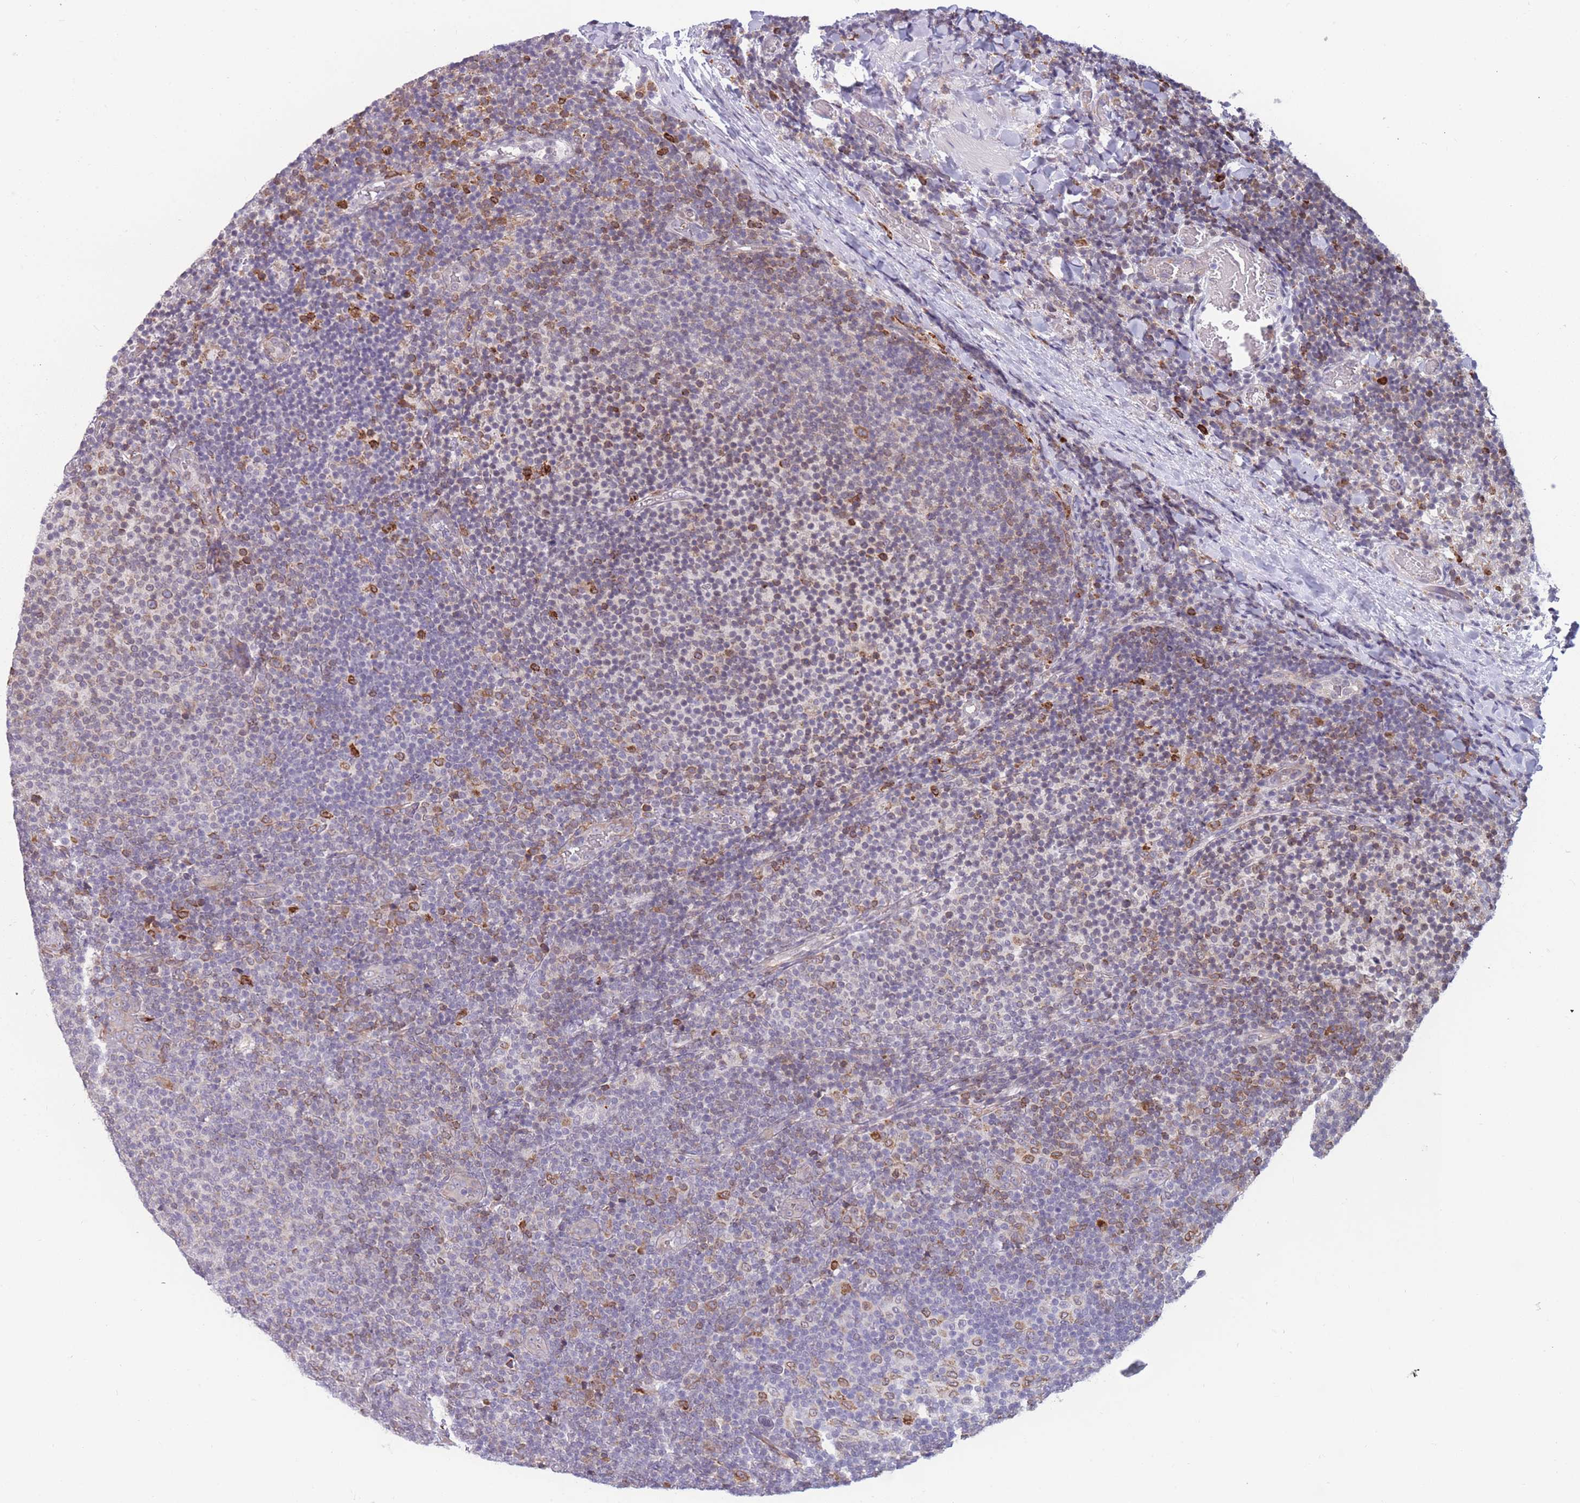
{"staining": {"intensity": "negative", "quantity": "none", "location": "none"}, "tissue": "lymphoma", "cell_type": "Tumor cells", "image_type": "cancer", "snomed": [{"axis": "morphology", "description": "Malignant lymphoma, non-Hodgkin's type, Low grade"}, {"axis": "topography", "description": "Lymph node"}], "caption": "Histopathology image shows no significant protein expression in tumor cells of lymphoma. (Brightfield microscopy of DAB (3,3'-diaminobenzidine) IHC at high magnification).", "gene": "TMEM121", "patient": {"sex": "male", "age": 66}}